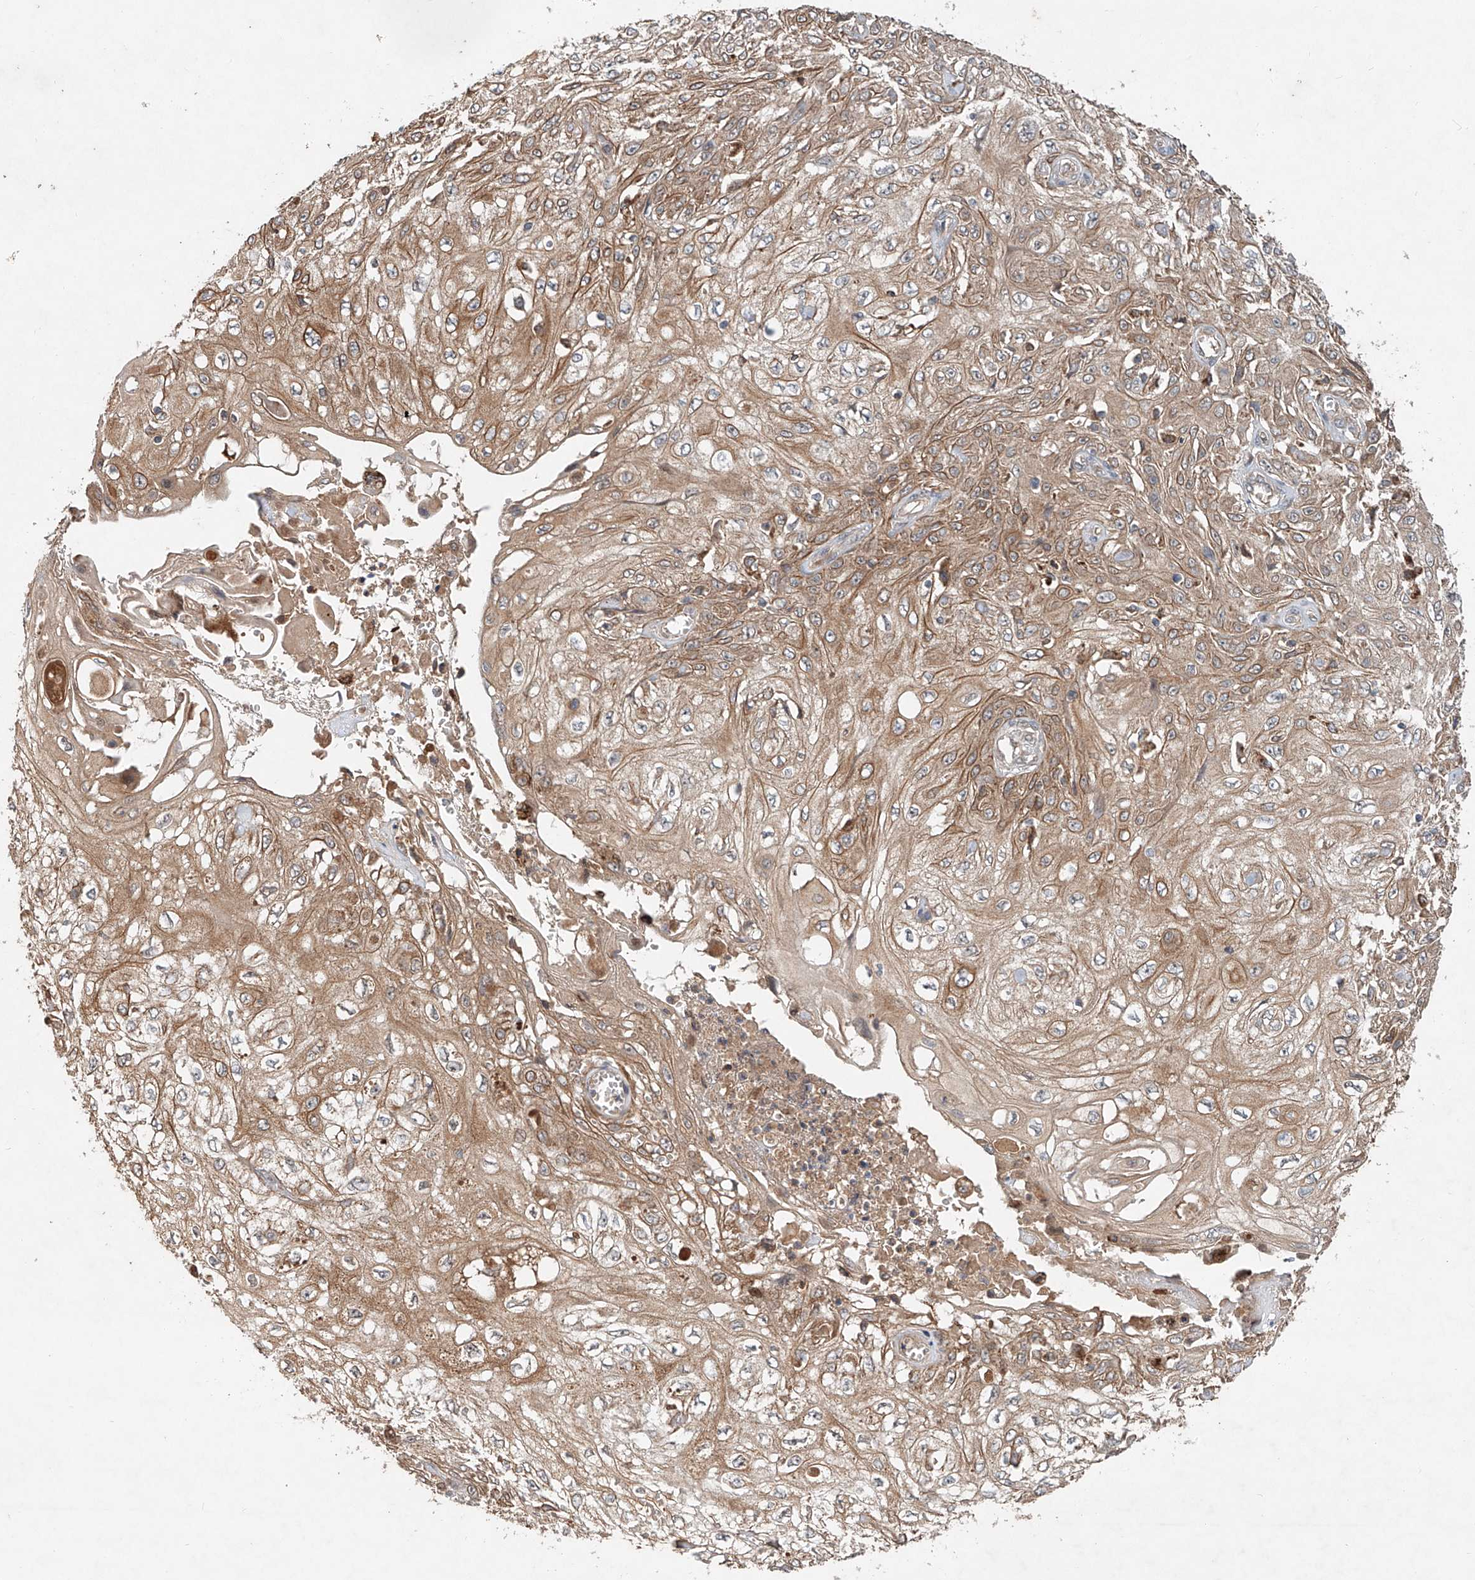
{"staining": {"intensity": "moderate", "quantity": ">75%", "location": "cytoplasmic/membranous"}, "tissue": "skin cancer", "cell_type": "Tumor cells", "image_type": "cancer", "snomed": [{"axis": "morphology", "description": "Squamous cell carcinoma, NOS"}, {"axis": "morphology", "description": "Squamous cell carcinoma, metastatic, NOS"}, {"axis": "topography", "description": "Skin"}, {"axis": "topography", "description": "Lymph node"}], "caption": "Protein analysis of metastatic squamous cell carcinoma (skin) tissue shows moderate cytoplasmic/membranous staining in about >75% of tumor cells.", "gene": "IER5", "patient": {"sex": "male", "age": 75}}